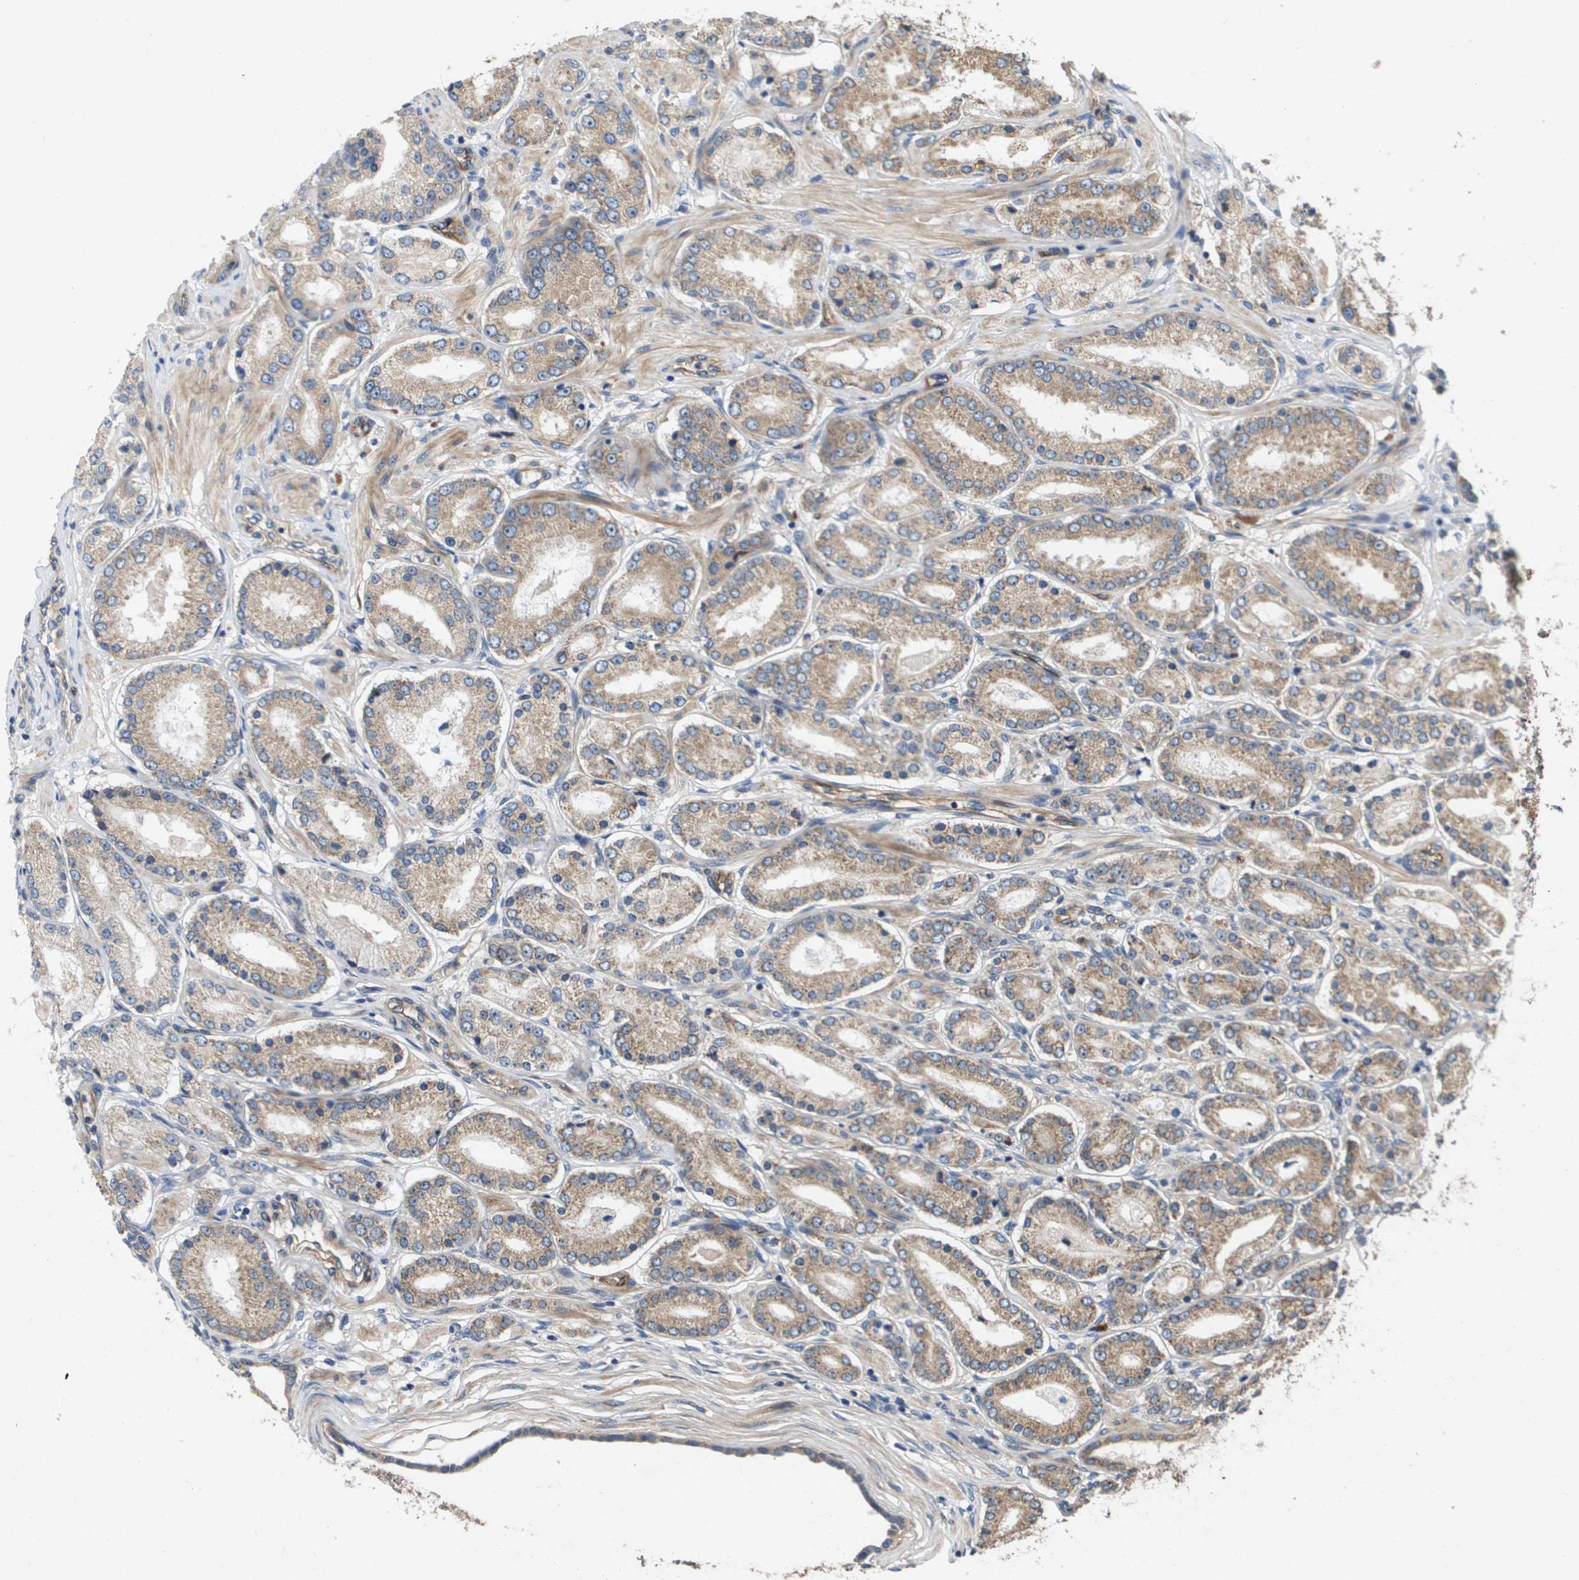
{"staining": {"intensity": "weak", "quantity": ">75%", "location": "cytoplasmic/membranous"}, "tissue": "prostate cancer", "cell_type": "Tumor cells", "image_type": "cancer", "snomed": [{"axis": "morphology", "description": "Adenocarcinoma, Low grade"}, {"axis": "topography", "description": "Prostate"}], "caption": "Tumor cells display low levels of weak cytoplasmic/membranous positivity in about >75% of cells in prostate cancer (adenocarcinoma (low-grade)).", "gene": "ENTPD2", "patient": {"sex": "male", "age": 63}}